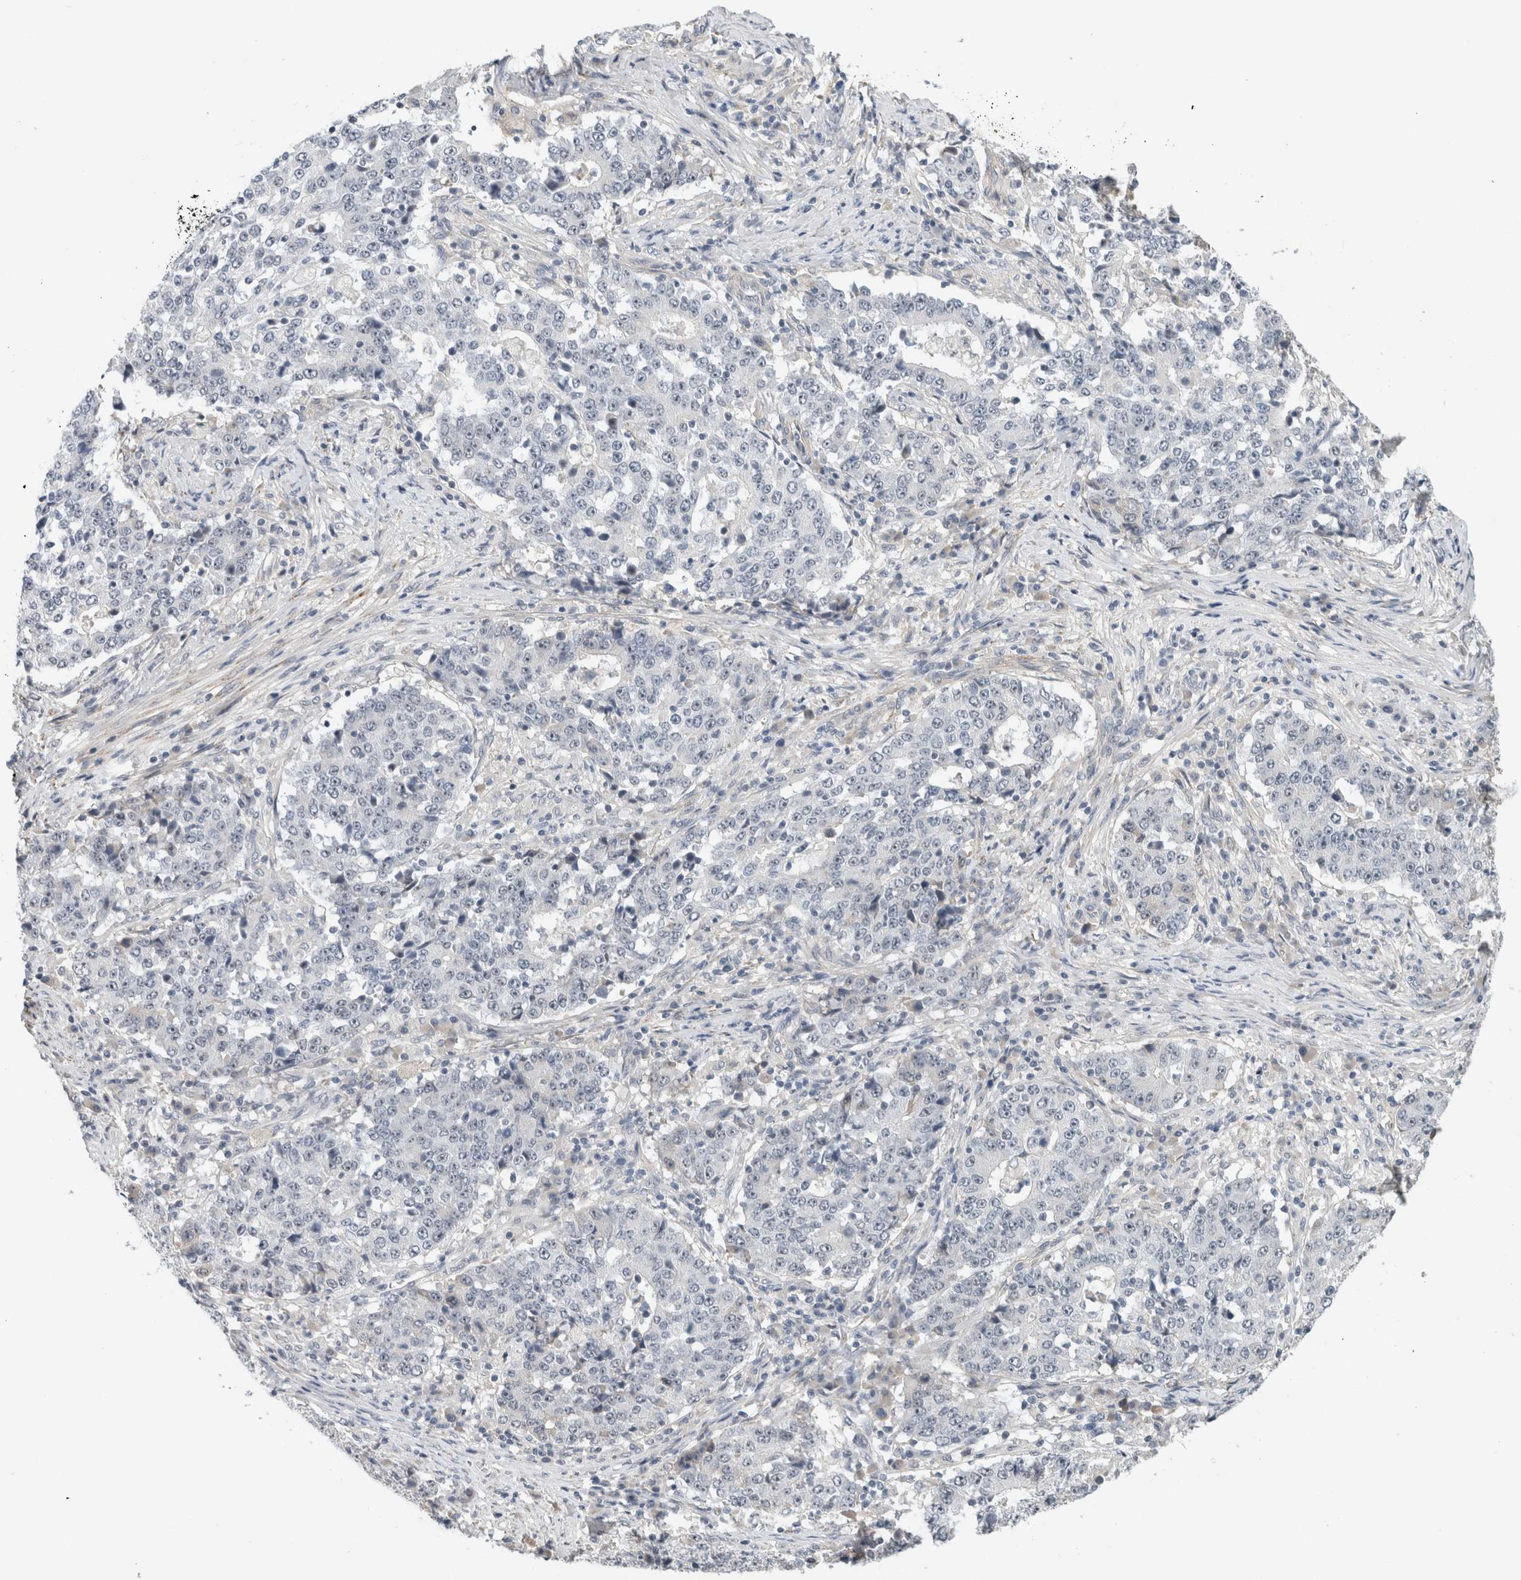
{"staining": {"intensity": "negative", "quantity": "none", "location": "none"}, "tissue": "stomach cancer", "cell_type": "Tumor cells", "image_type": "cancer", "snomed": [{"axis": "morphology", "description": "Adenocarcinoma, NOS"}, {"axis": "topography", "description": "Stomach"}], "caption": "Human stomach cancer (adenocarcinoma) stained for a protein using IHC displays no positivity in tumor cells.", "gene": "HCN3", "patient": {"sex": "male", "age": 59}}